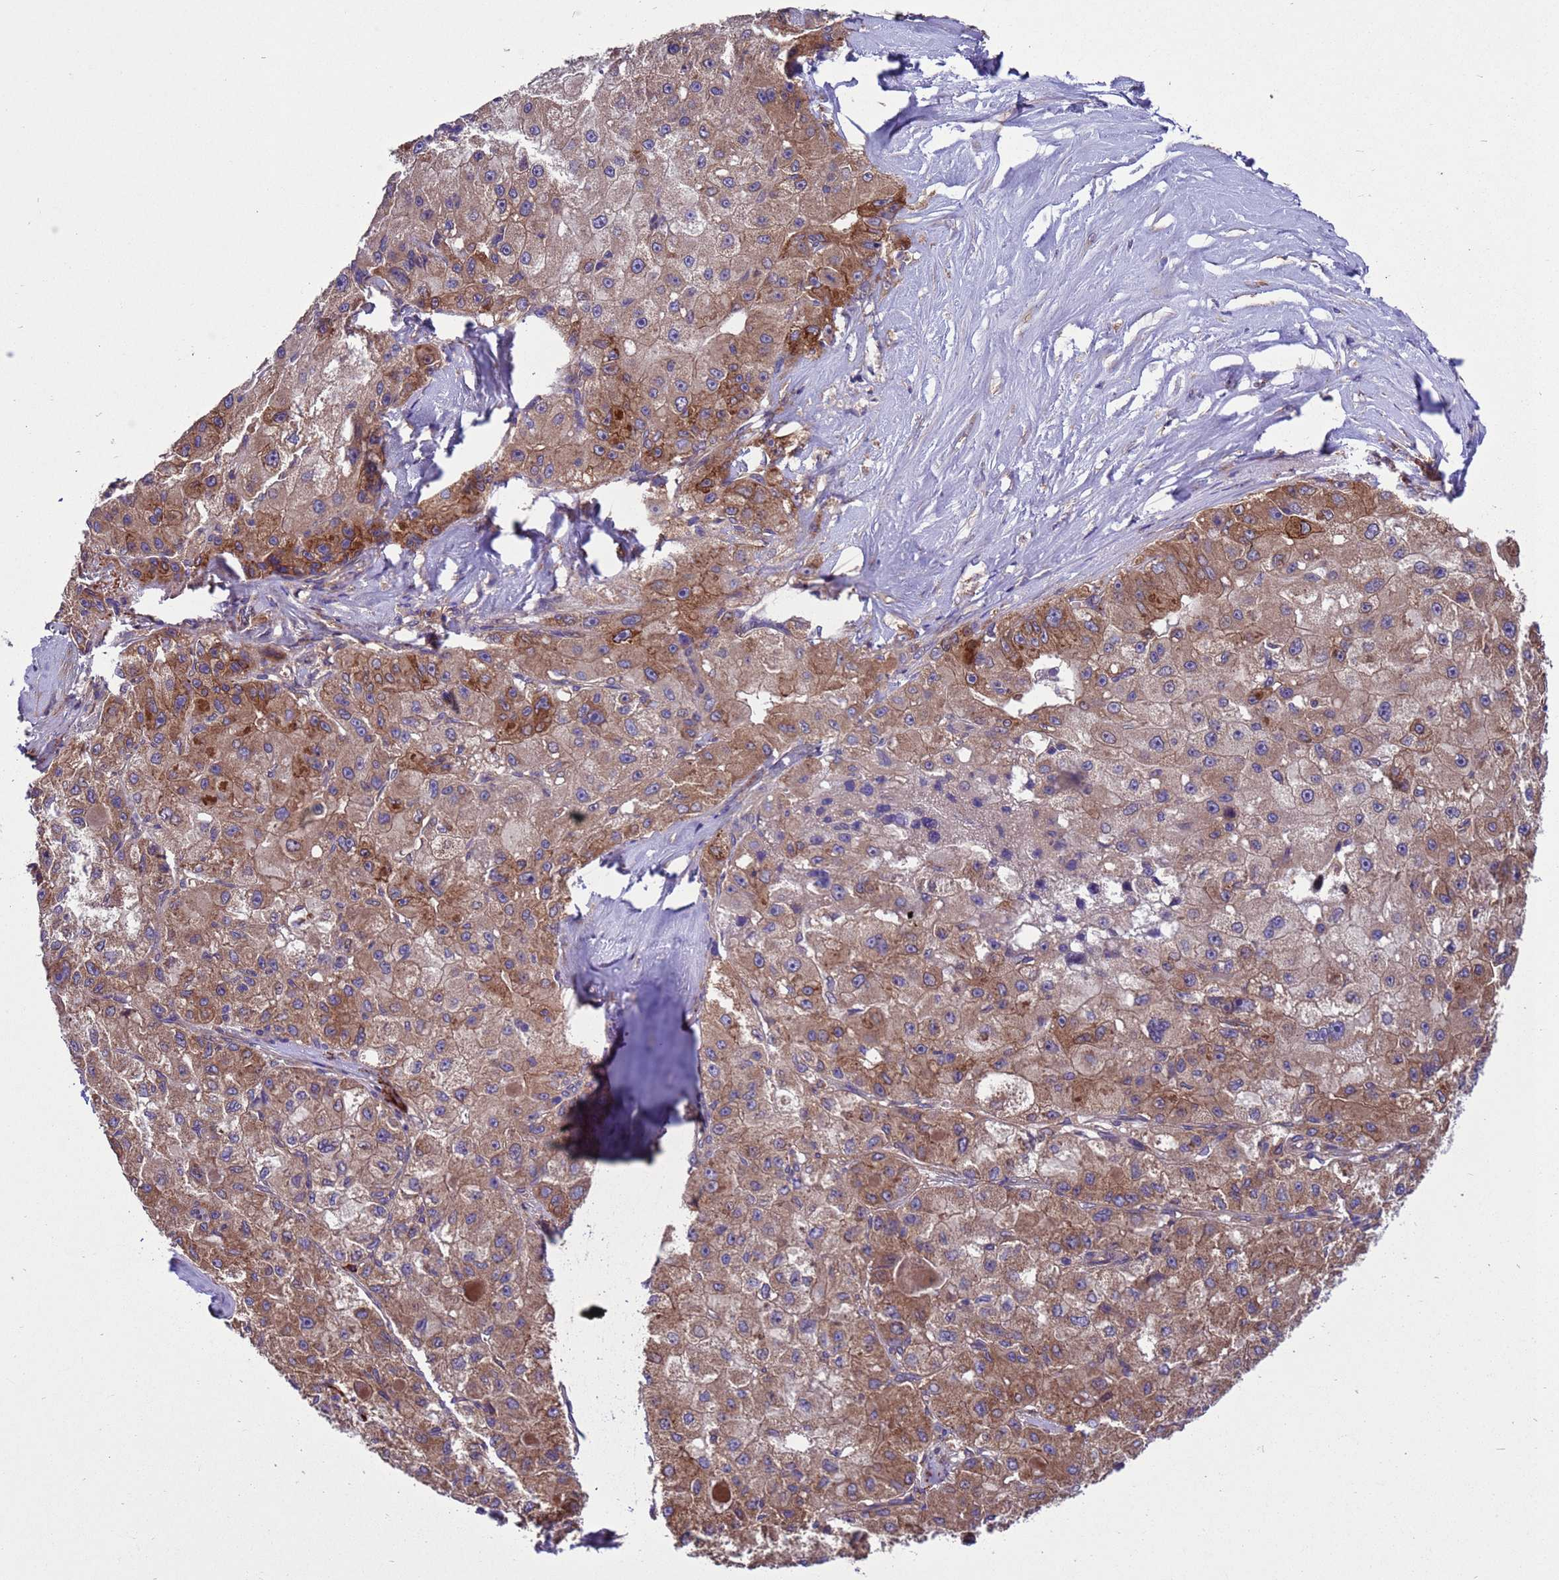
{"staining": {"intensity": "moderate", "quantity": ">75%", "location": "cytoplasmic/membranous"}, "tissue": "liver cancer", "cell_type": "Tumor cells", "image_type": "cancer", "snomed": [{"axis": "morphology", "description": "Carcinoma, Hepatocellular, NOS"}, {"axis": "topography", "description": "Liver"}], "caption": "Tumor cells display medium levels of moderate cytoplasmic/membranous expression in approximately >75% of cells in human liver cancer (hepatocellular carcinoma). Ihc stains the protein in brown and the nuclei are stained blue.", "gene": "ARHGAP12", "patient": {"sex": "male", "age": 80}}